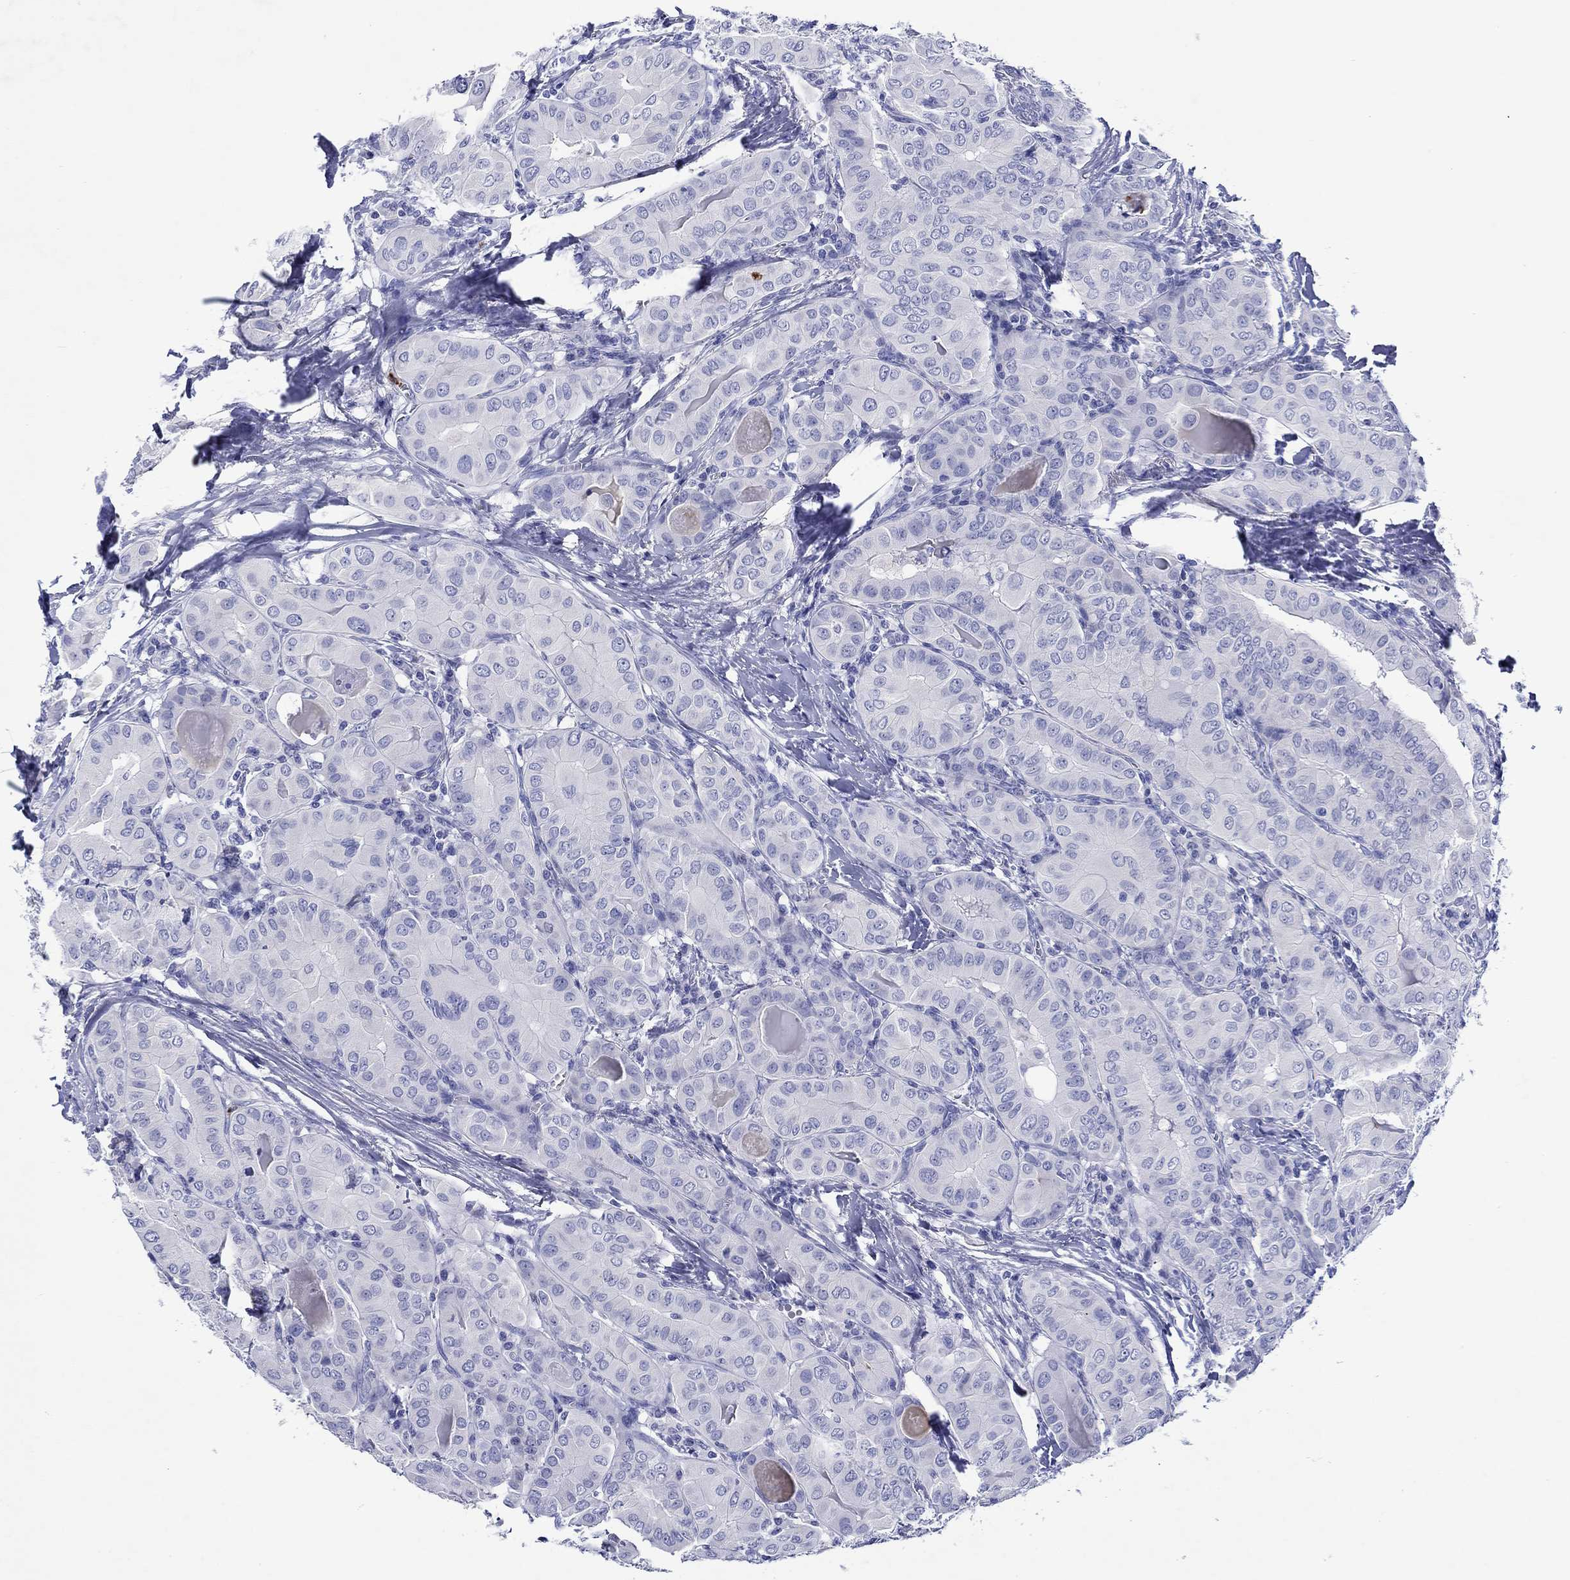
{"staining": {"intensity": "negative", "quantity": "none", "location": "none"}, "tissue": "thyroid cancer", "cell_type": "Tumor cells", "image_type": "cancer", "snomed": [{"axis": "morphology", "description": "Papillary adenocarcinoma, NOS"}, {"axis": "topography", "description": "Thyroid gland"}], "caption": "Immunohistochemical staining of thyroid papillary adenocarcinoma shows no significant expression in tumor cells. Brightfield microscopy of IHC stained with DAB (3,3'-diaminobenzidine) (brown) and hematoxylin (blue), captured at high magnification.", "gene": "EPX", "patient": {"sex": "female", "age": 37}}